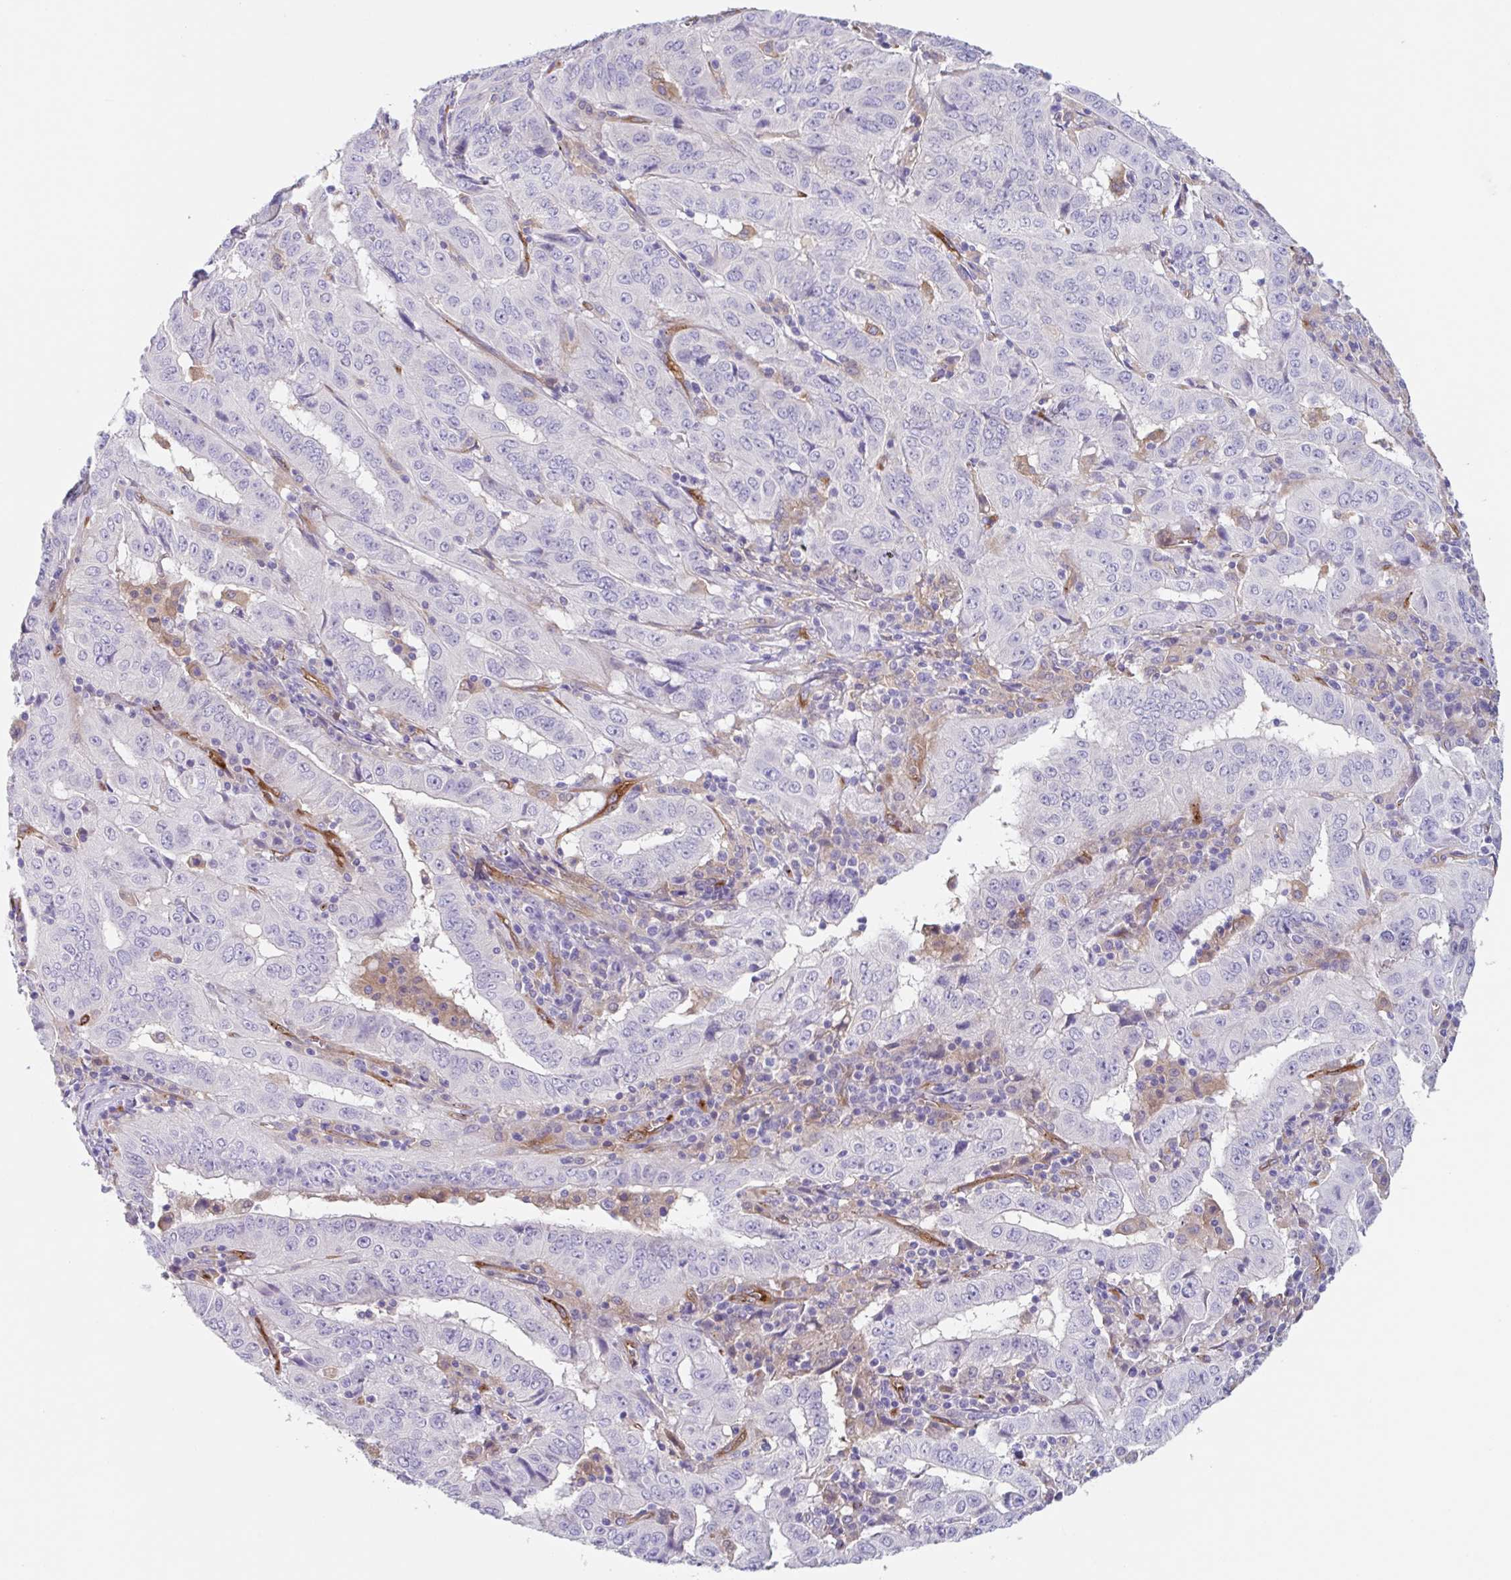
{"staining": {"intensity": "negative", "quantity": "none", "location": "none"}, "tissue": "pancreatic cancer", "cell_type": "Tumor cells", "image_type": "cancer", "snomed": [{"axis": "morphology", "description": "Adenocarcinoma, NOS"}, {"axis": "topography", "description": "Pancreas"}], "caption": "Image shows no protein expression in tumor cells of pancreatic cancer tissue.", "gene": "EHD4", "patient": {"sex": "male", "age": 63}}